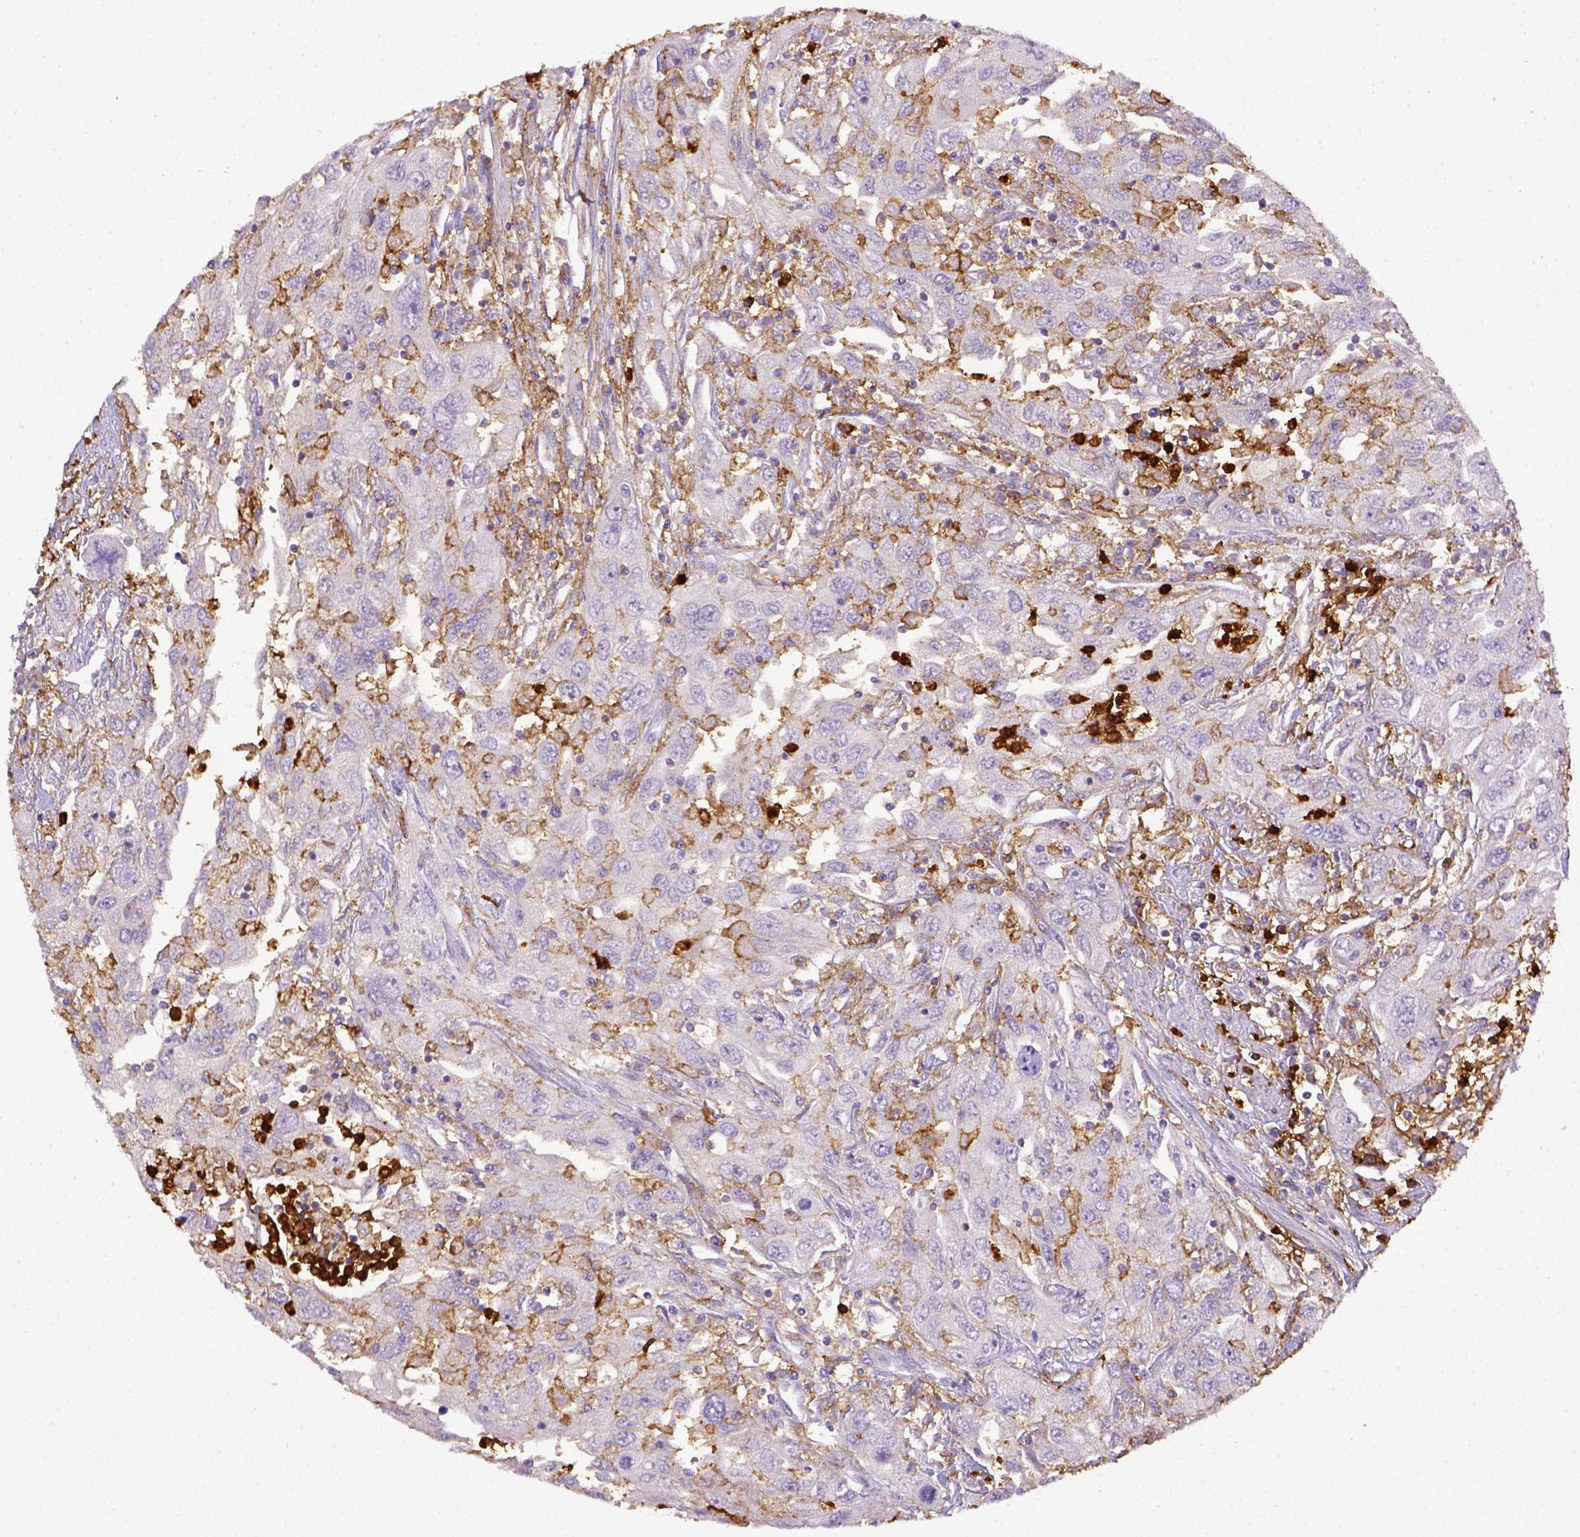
{"staining": {"intensity": "negative", "quantity": "none", "location": "none"}, "tissue": "urothelial cancer", "cell_type": "Tumor cells", "image_type": "cancer", "snomed": [{"axis": "morphology", "description": "Urothelial carcinoma, High grade"}, {"axis": "topography", "description": "Urinary bladder"}], "caption": "The immunohistochemistry micrograph has no significant expression in tumor cells of urothelial cancer tissue.", "gene": "ITGAM", "patient": {"sex": "male", "age": 76}}